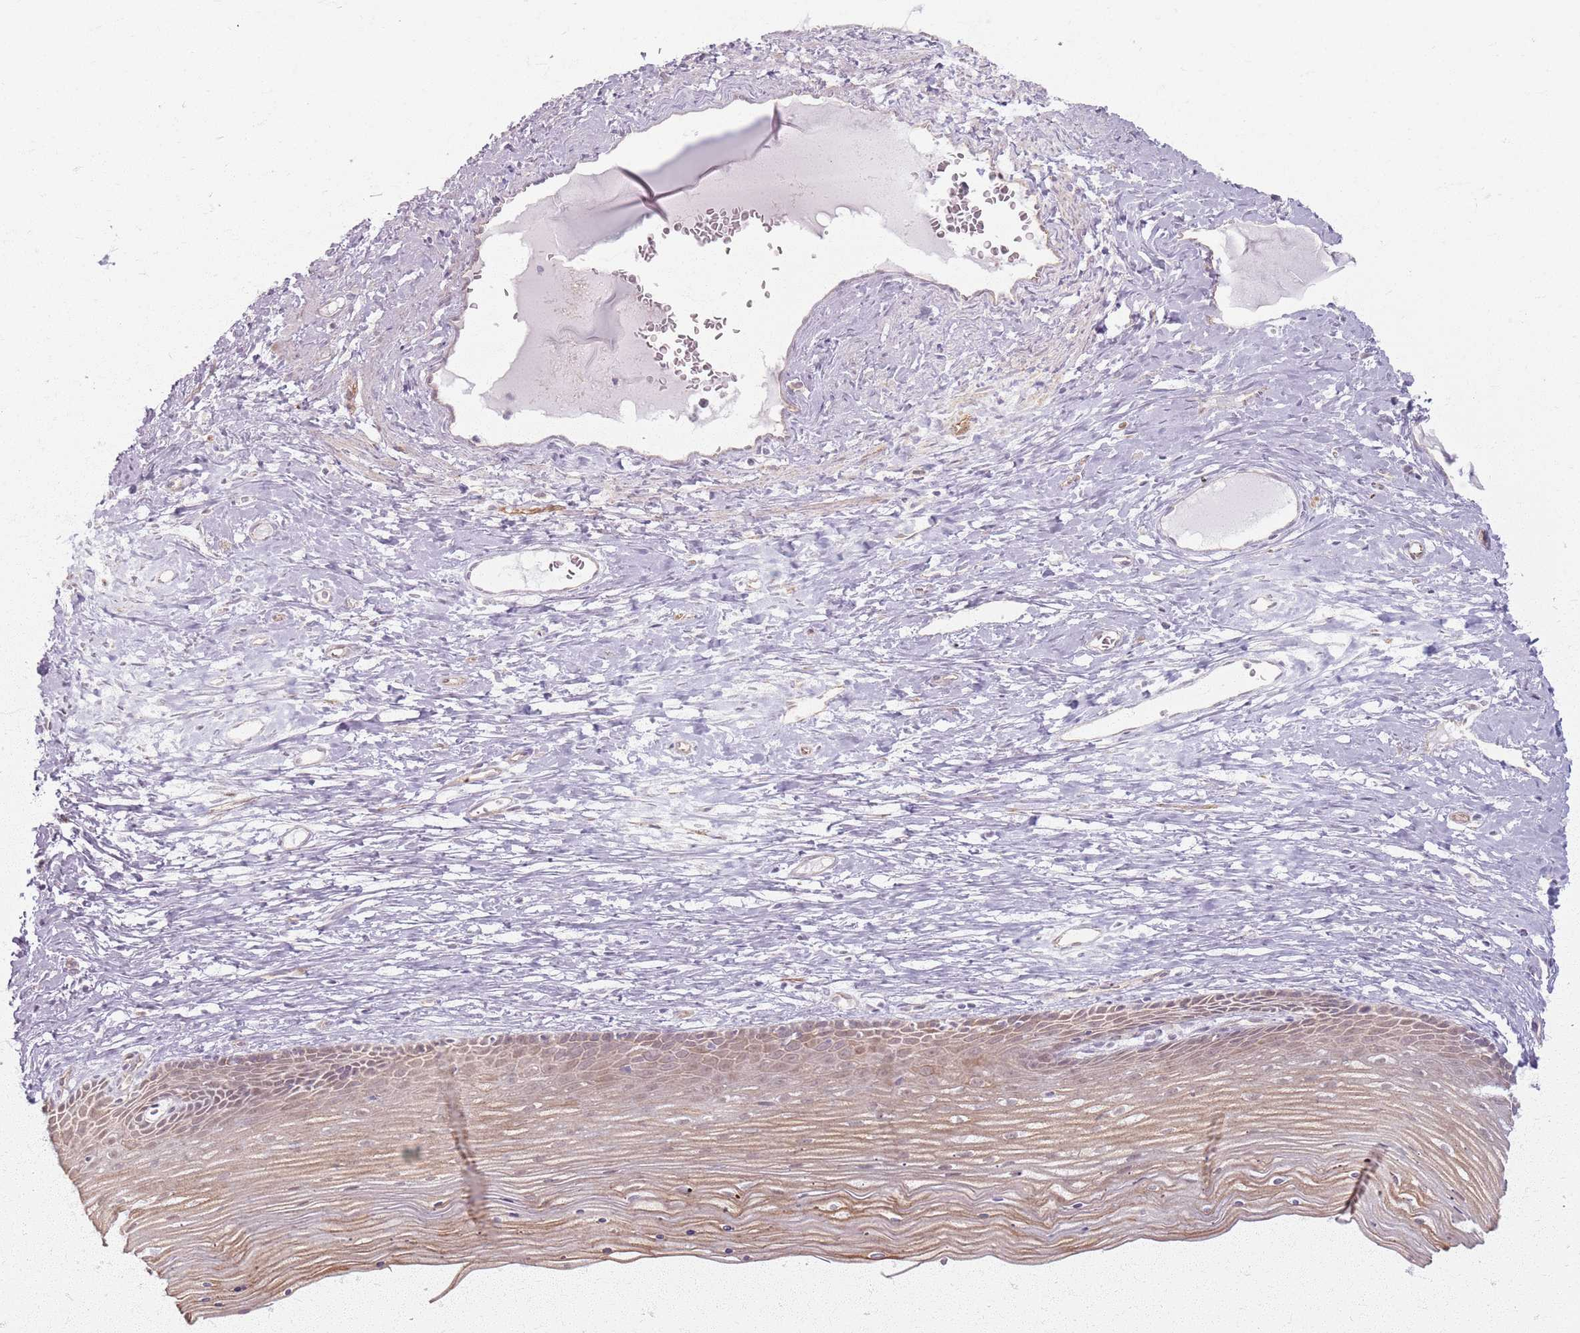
{"staining": {"intensity": "weak", "quantity": "25%-75%", "location": "nuclear"}, "tissue": "cervix", "cell_type": "Glandular cells", "image_type": "normal", "snomed": [{"axis": "morphology", "description": "Normal tissue, NOS"}, {"axis": "topography", "description": "Cervix"}], "caption": "The histopathology image reveals a brown stain indicating the presence of a protein in the nuclear of glandular cells in cervix. (DAB = brown stain, brightfield microscopy at high magnification).", "gene": "KCNA5", "patient": {"sex": "female", "age": 42}}